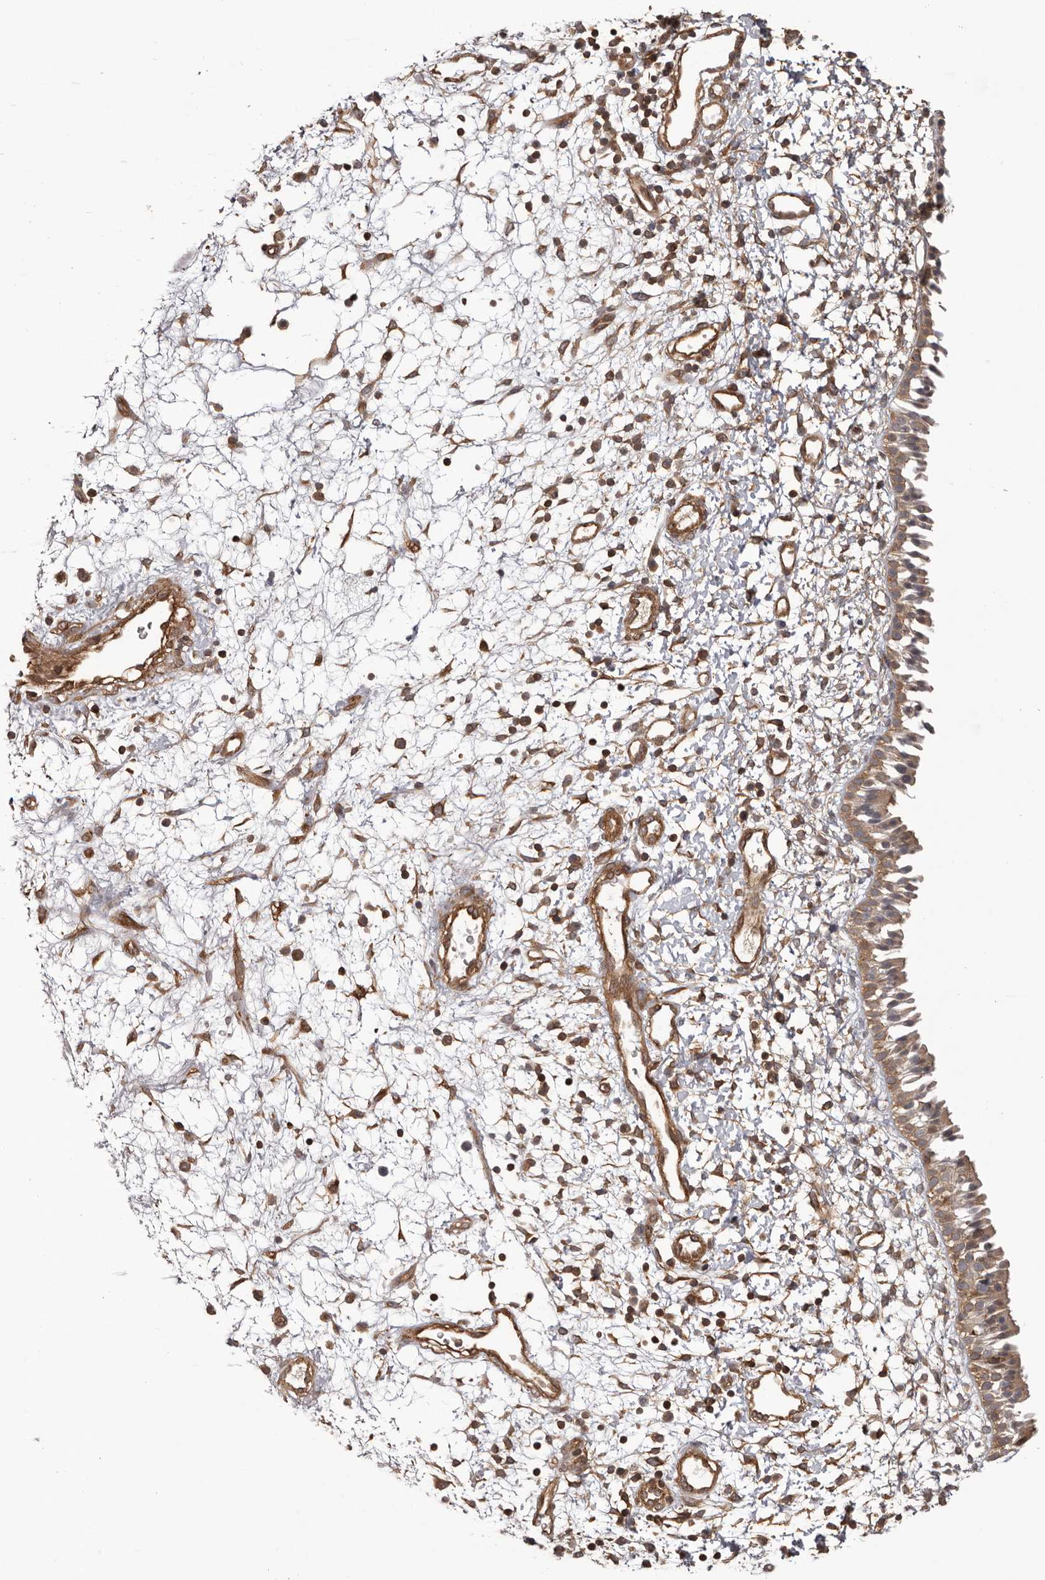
{"staining": {"intensity": "moderate", "quantity": ">75%", "location": "cytoplasmic/membranous"}, "tissue": "nasopharynx", "cell_type": "Respiratory epithelial cells", "image_type": "normal", "snomed": [{"axis": "morphology", "description": "Normal tissue, NOS"}, {"axis": "topography", "description": "Nasopharynx"}], "caption": "This image shows immunohistochemistry (IHC) staining of normal human nasopharynx, with medium moderate cytoplasmic/membranous expression in about >75% of respiratory epithelial cells.", "gene": "NFKBIA", "patient": {"sex": "male", "age": 22}}